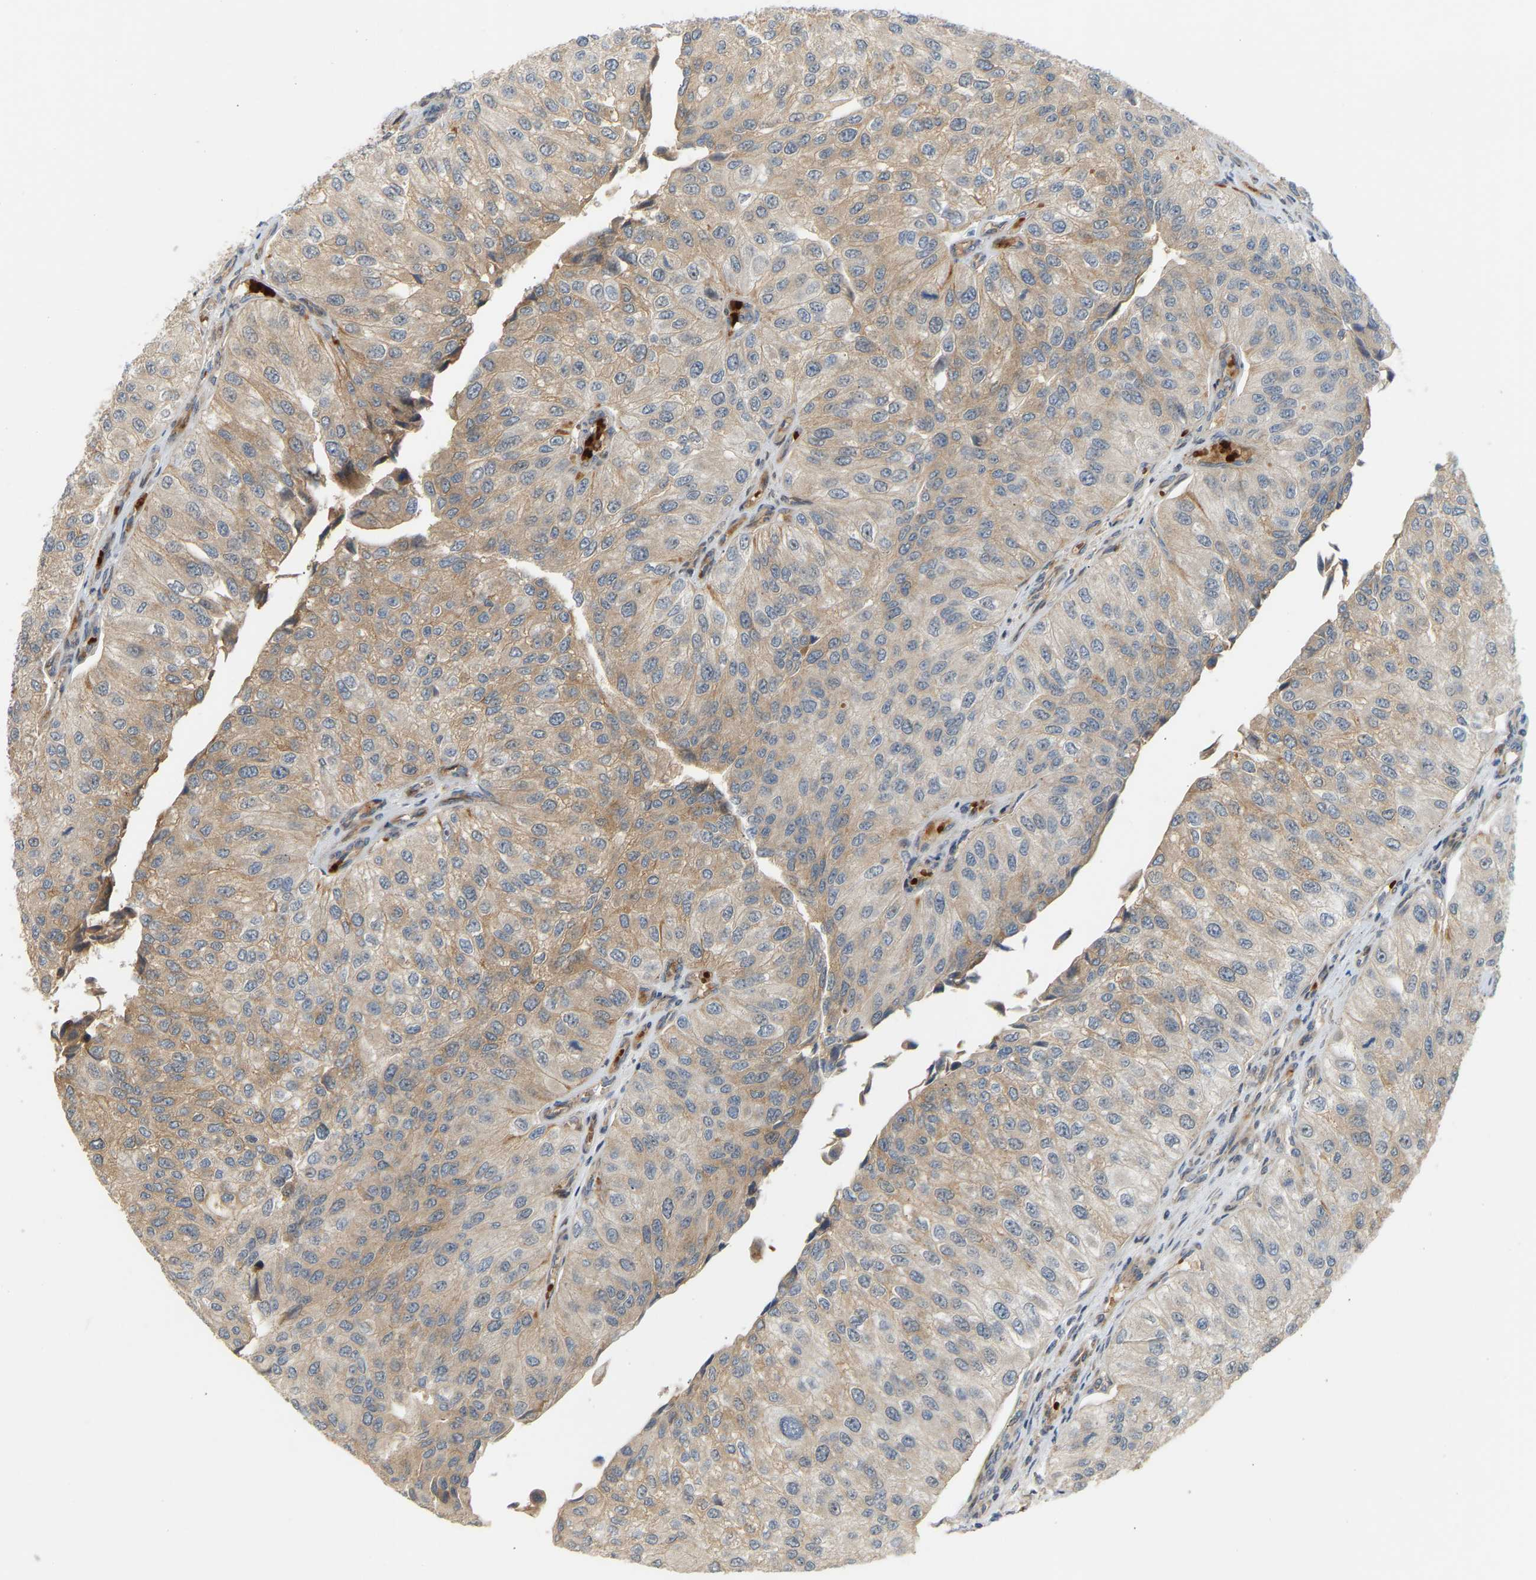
{"staining": {"intensity": "weak", "quantity": ">75%", "location": "cytoplasmic/membranous"}, "tissue": "urothelial cancer", "cell_type": "Tumor cells", "image_type": "cancer", "snomed": [{"axis": "morphology", "description": "Urothelial carcinoma, High grade"}, {"axis": "topography", "description": "Kidney"}, {"axis": "topography", "description": "Urinary bladder"}], "caption": "This photomicrograph exhibits urothelial cancer stained with immunohistochemistry (IHC) to label a protein in brown. The cytoplasmic/membranous of tumor cells show weak positivity for the protein. Nuclei are counter-stained blue.", "gene": "POGLUT2", "patient": {"sex": "male", "age": 77}}